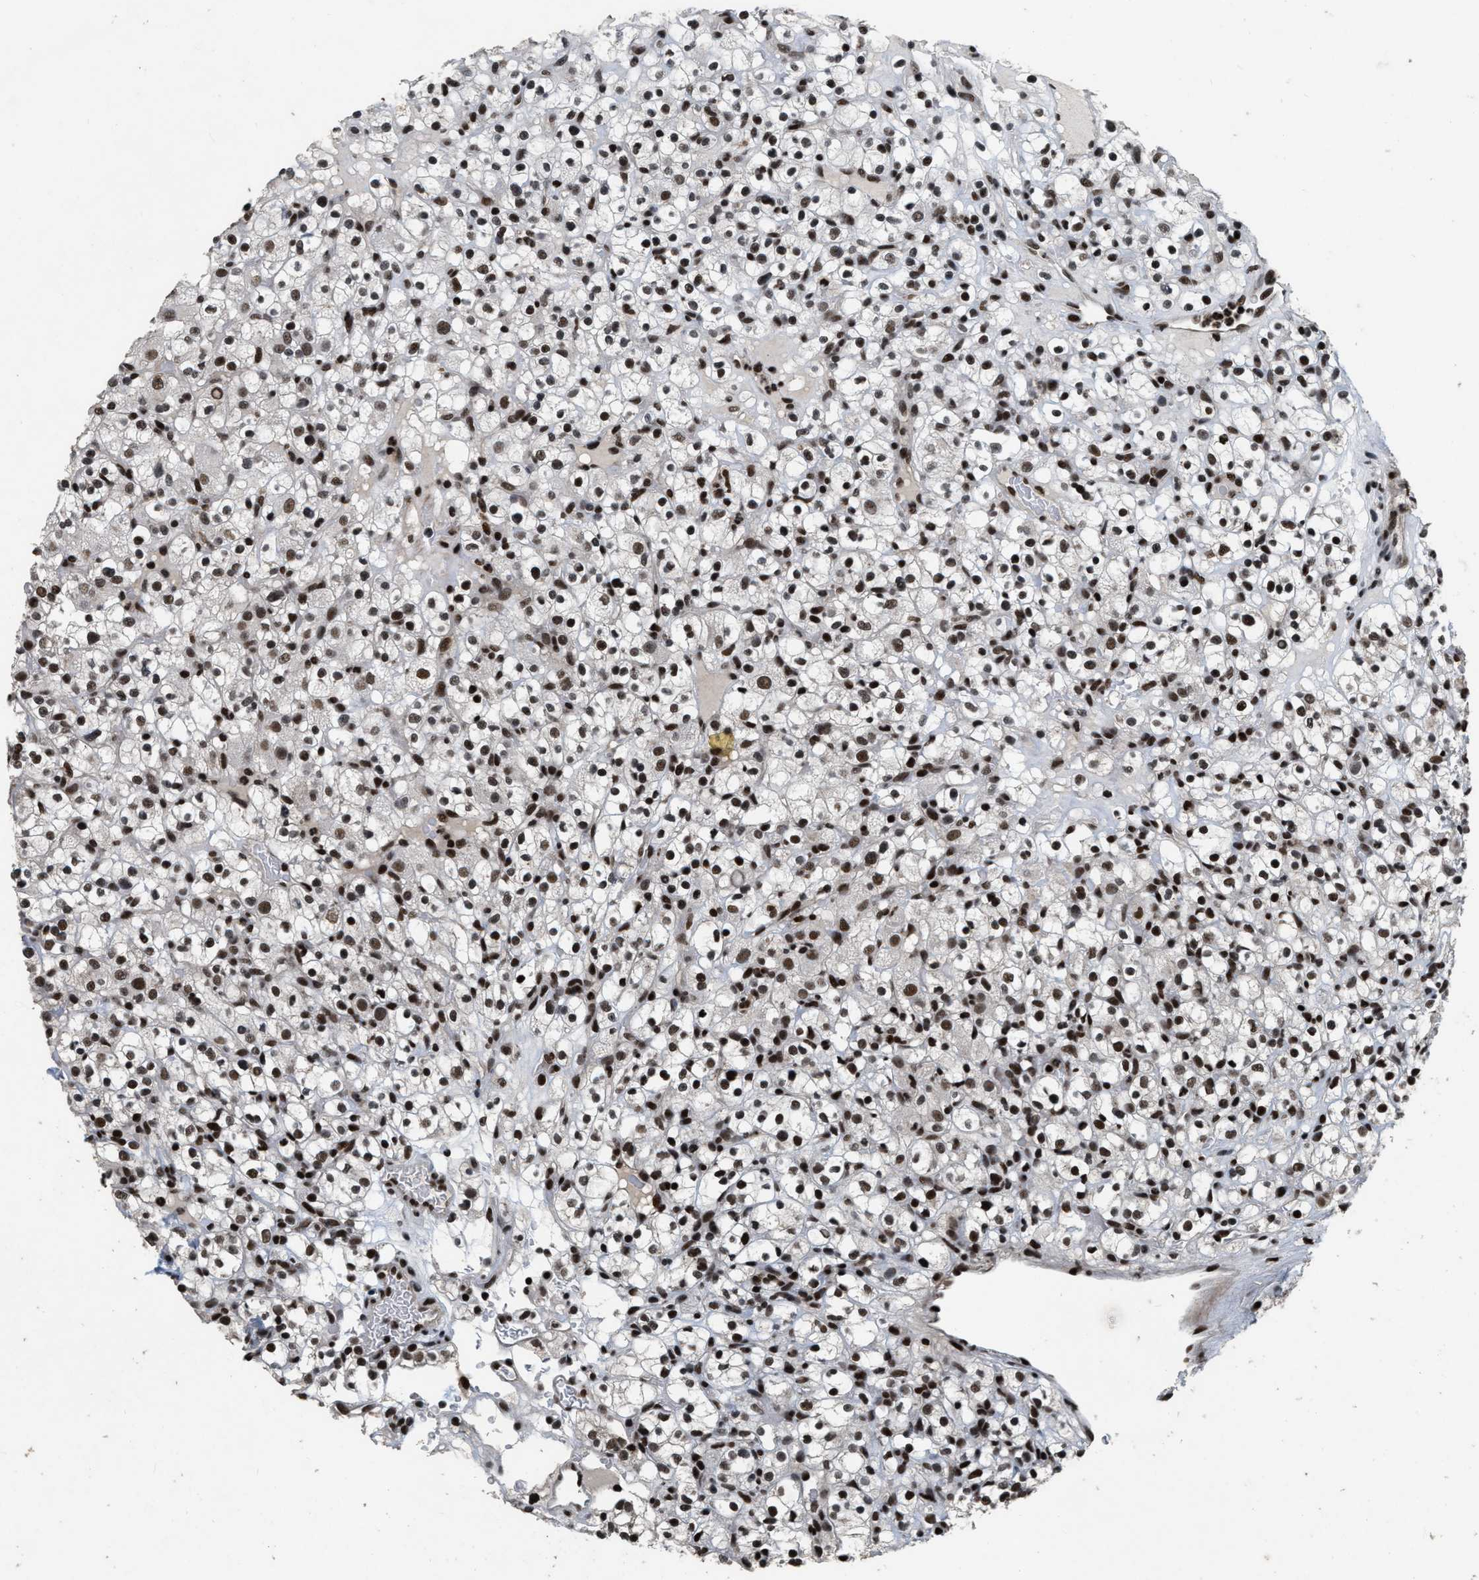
{"staining": {"intensity": "strong", "quantity": ">75%", "location": "nuclear"}, "tissue": "renal cancer", "cell_type": "Tumor cells", "image_type": "cancer", "snomed": [{"axis": "morphology", "description": "Normal tissue, NOS"}, {"axis": "morphology", "description": "Adenocarcinoma, NOS"}, {"axis": "topography", "description": "Kidney"}], "caption": "Immunohistochemistry (IHC) (DAB) staining of human renal cancer displays strong nuclear protein positivity in about >75% of tumor cells.", "gene": "SMARCB1", "patient": {"sex": "female", "age": 72}}